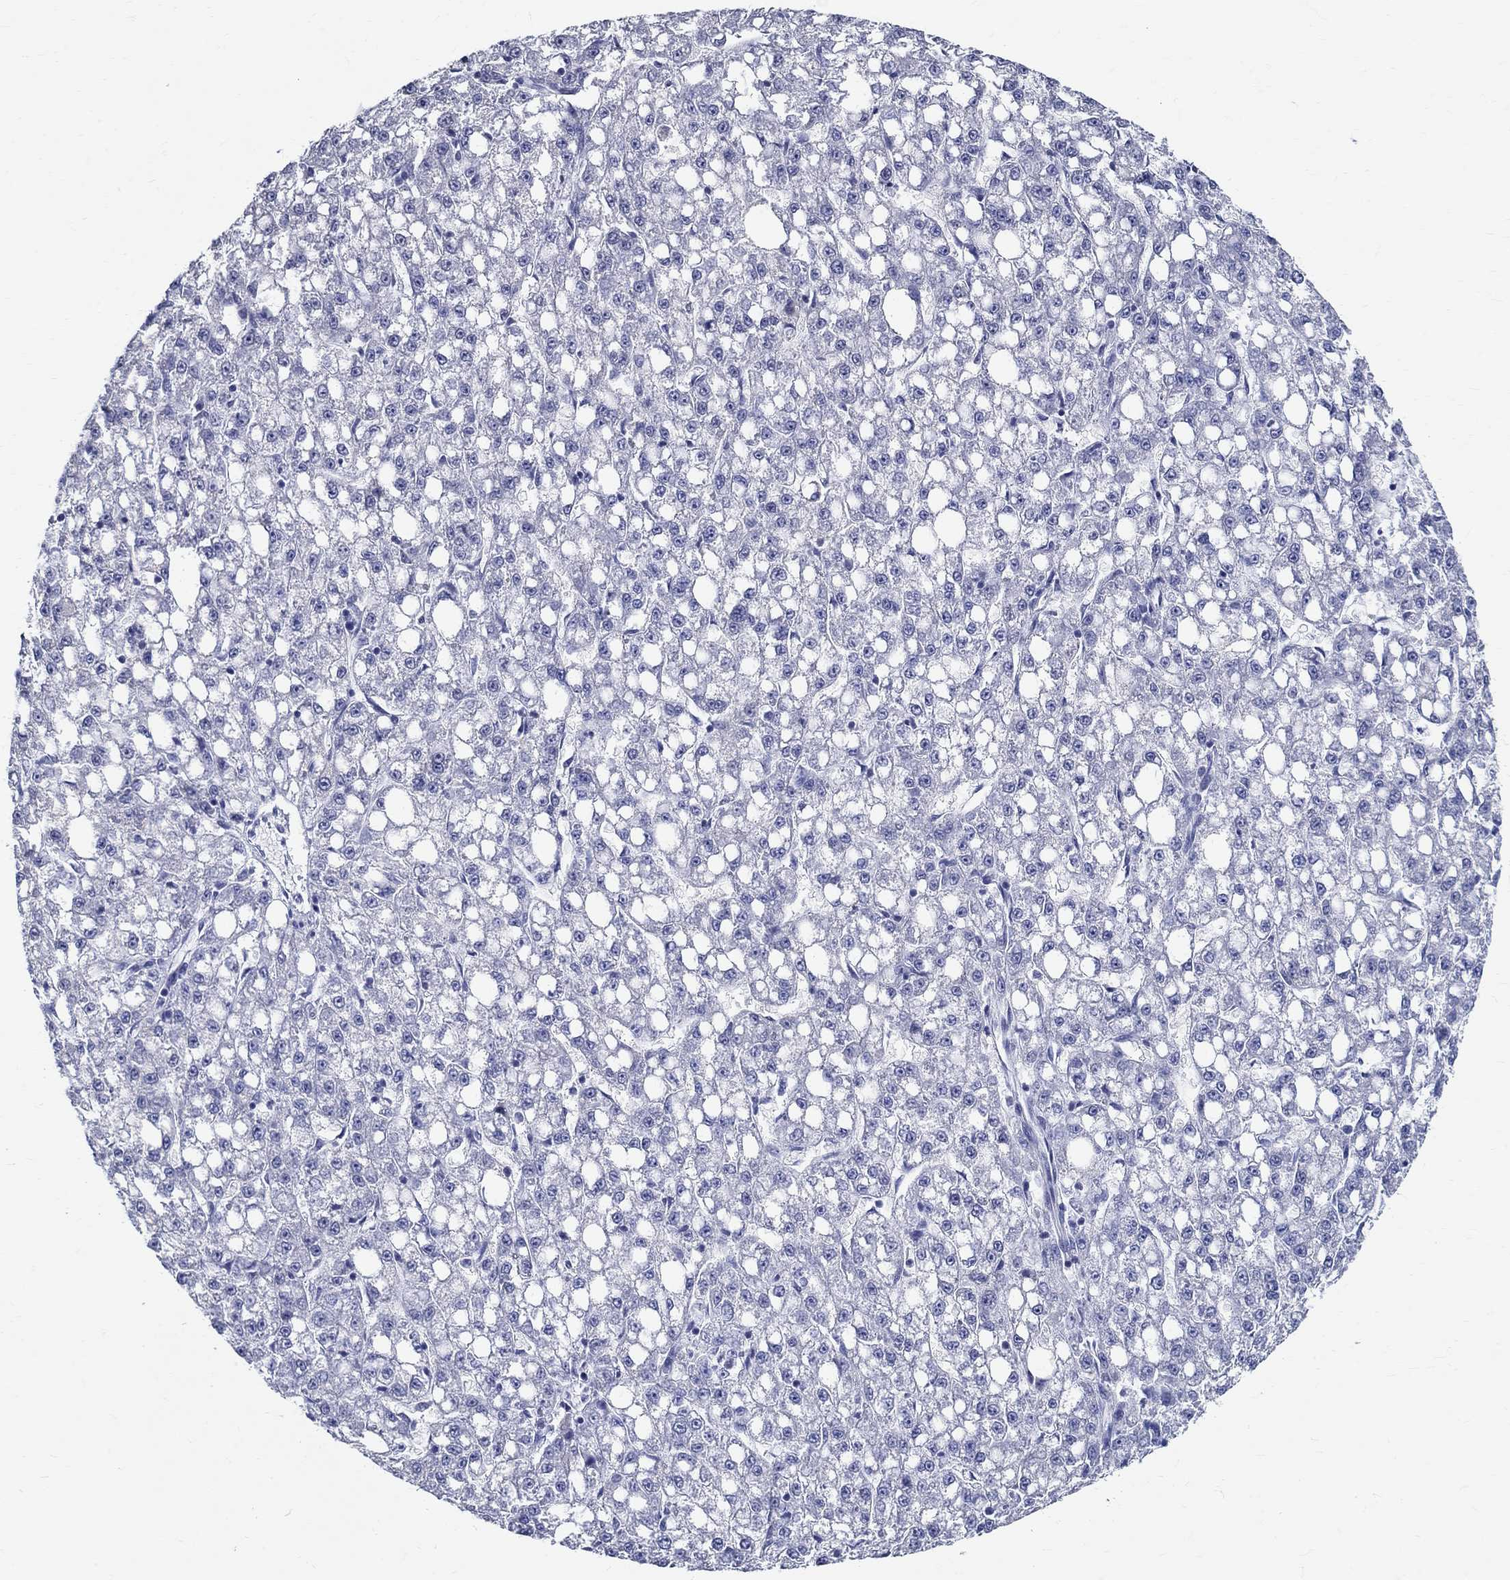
{"staining": {"intensity": "negative", "quantity": "none", "location": "none"}, "tissue": "liver cancer", "cell_type": "Tumor cells", "image_type": "cancer", "snomed": [{"axis": "morphology", "description": "Carcinoma, Hepatocellular, NOS"}, {"axis": "topography", "description": "Liver"}], "caption": "This is a image of immunohistochemistry (IHC) staining of liver cancer (hepatocellular carcinoma), which shows no staining in tumor cells.", "gene": "CETN1", "patient": {"sex": "female", "age": 65}}